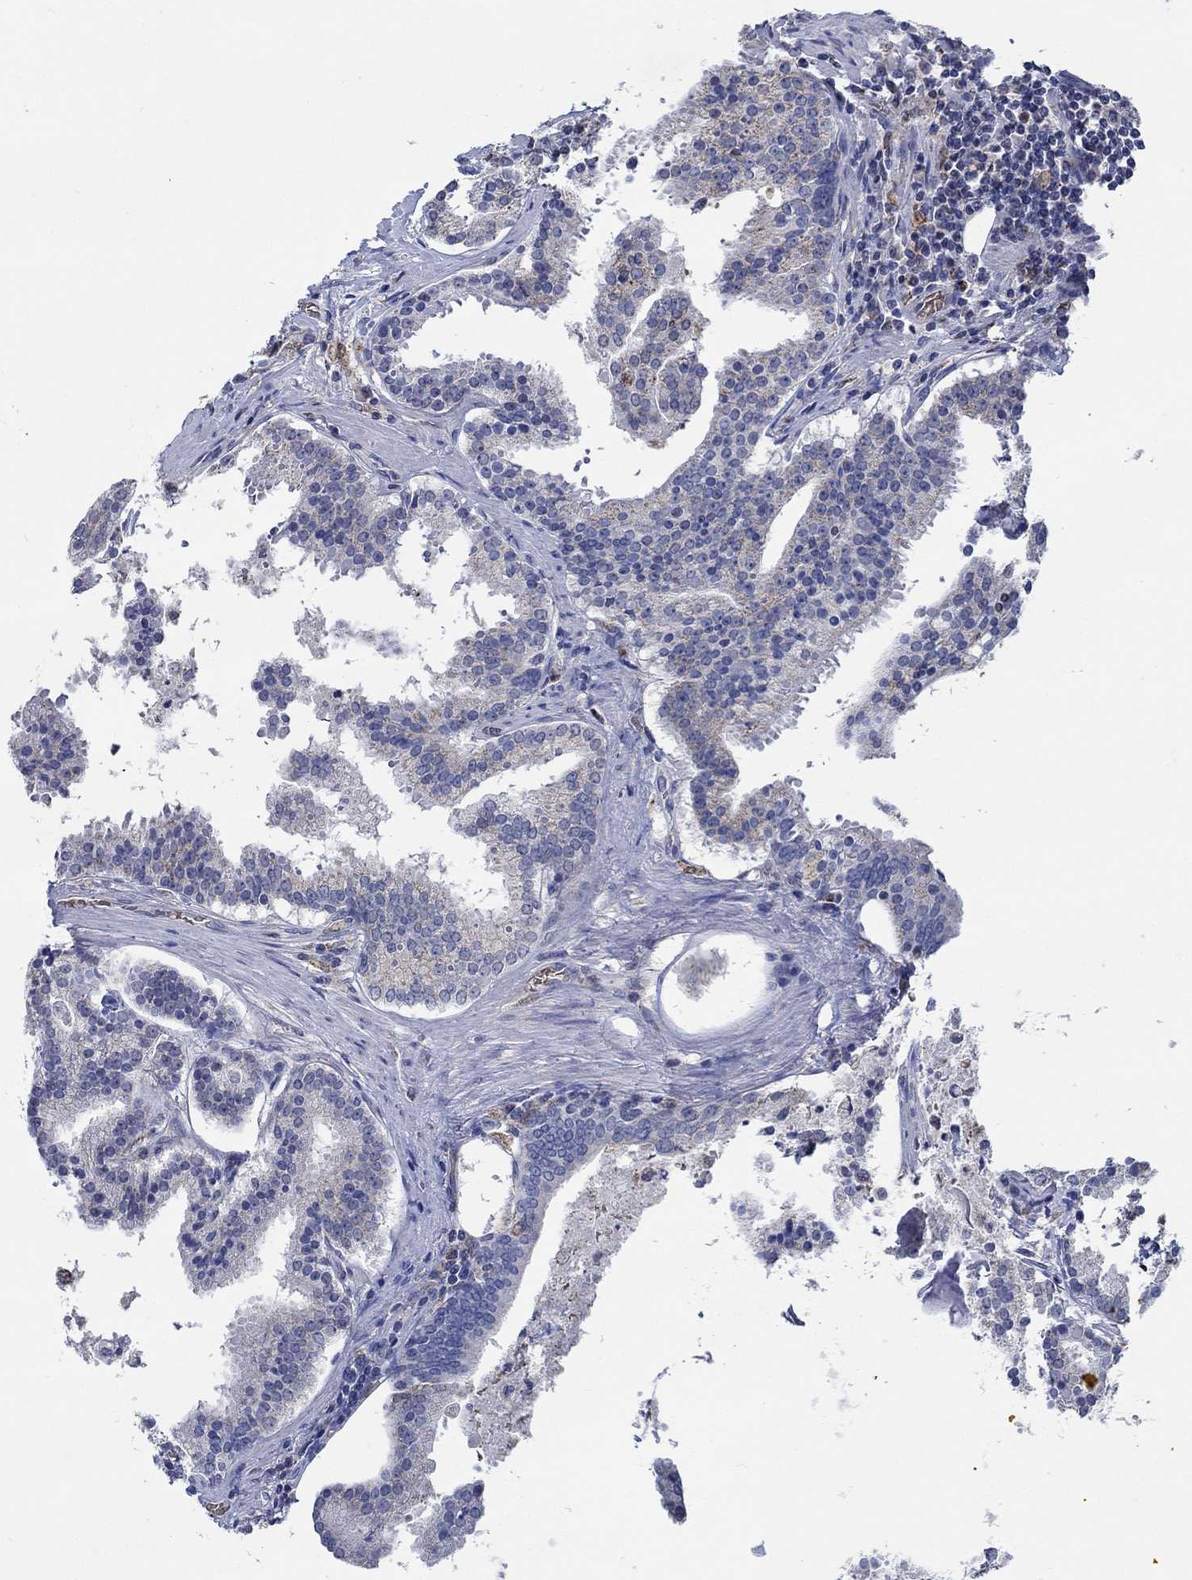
{"staining": {"intensity": "negative", "quantity": "none", "location": "none"}, "tissue": "prostate cancer", "cell_type": "Tumor cells", "image_type": "cancer", "snomed": [{"axis": "morphology", "description": "Adenocarcinoma, NOS"}, {"axis": "topography", "description": "Prostate and seminal vesicle, NOS"}, {"axis": "topography", "description": "Prostate"}], "caption": "Human prostate cancer (adenocarcinoma) stained for a protein using immunohistochemistry (IHC) exhibits no staining in tumor cells.", "gene": "MPP1", "patient": {"sex": "male", "age": 44}}